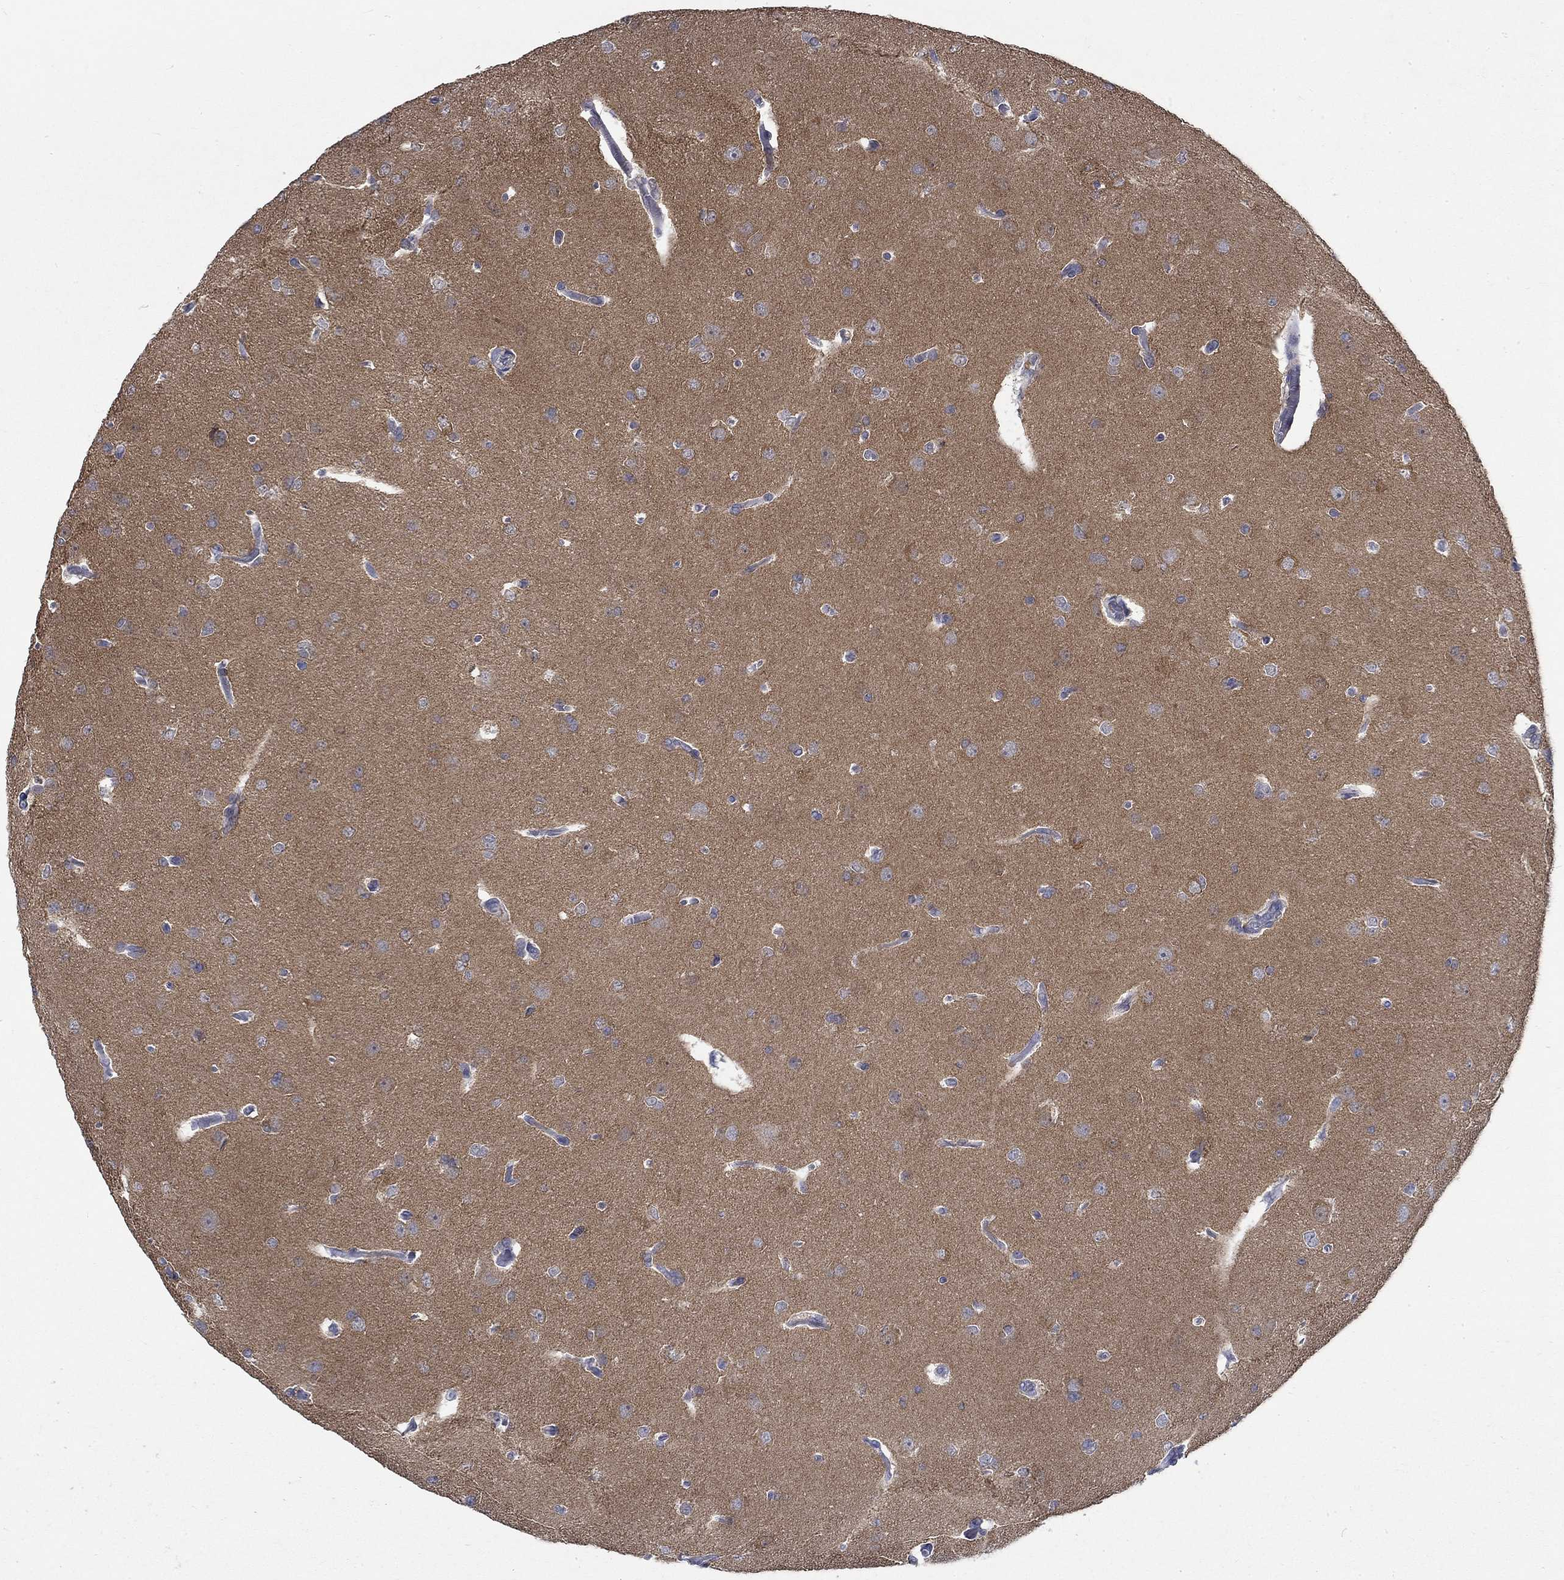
{"staining": {"intensity": "weak", "quantity": "25%-75%", "location": "cytoplasmic/membranous"}, "tissue": "glioma", "cell_type": "Tumor cells", "image_type": "cancer", "snomed": [{"axis": "morphology", "description": "Glioma, malignant, Low grade"}, {"axis": "topography", "description": "Brain"}], "caption": "Immunohistochemical staining of human malignant glioma (low-grade) exhibits low levels of weak cytoplasmic/membranous positivity in about 25%-75% of tumor cells.", "gene": "WASF1", "patient": {"sex": "female", "age": 32}}